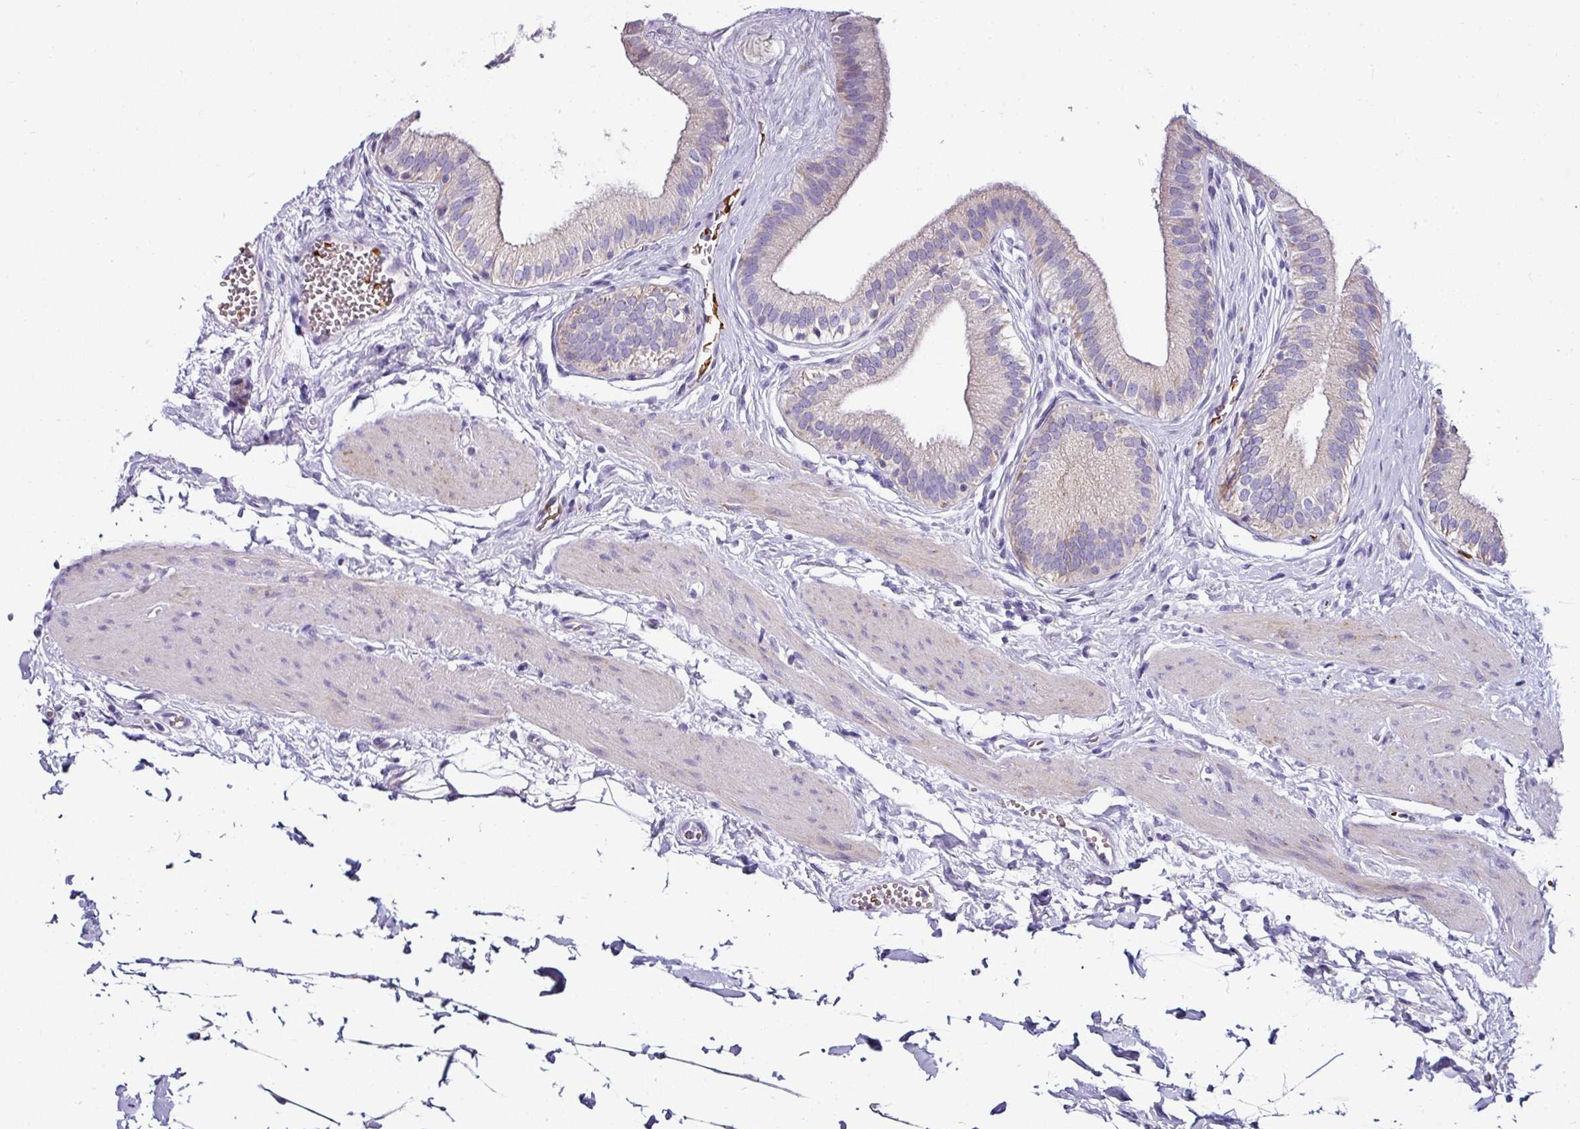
{"staining": {"intensity": "negative", "quantity": "none", "location": "none"}, "tissue": "gallbladder", "cell_type": "Glandular cells", "image_type": "normal", "snomed": [{"axis": "morphology", "description": "Normal tissue, NOS"}, {"axis": "topography", "description": "Gallbladder"}], "caption": "The image reveals no staining of glandular cells in unremarkable gallbladder. (DAB (3,3'-diaminobenzidine) immunohistochemistry (IHC), high magnification).", "gene": "NAPSA", "patient": {"sex": "female", "age": 54}}